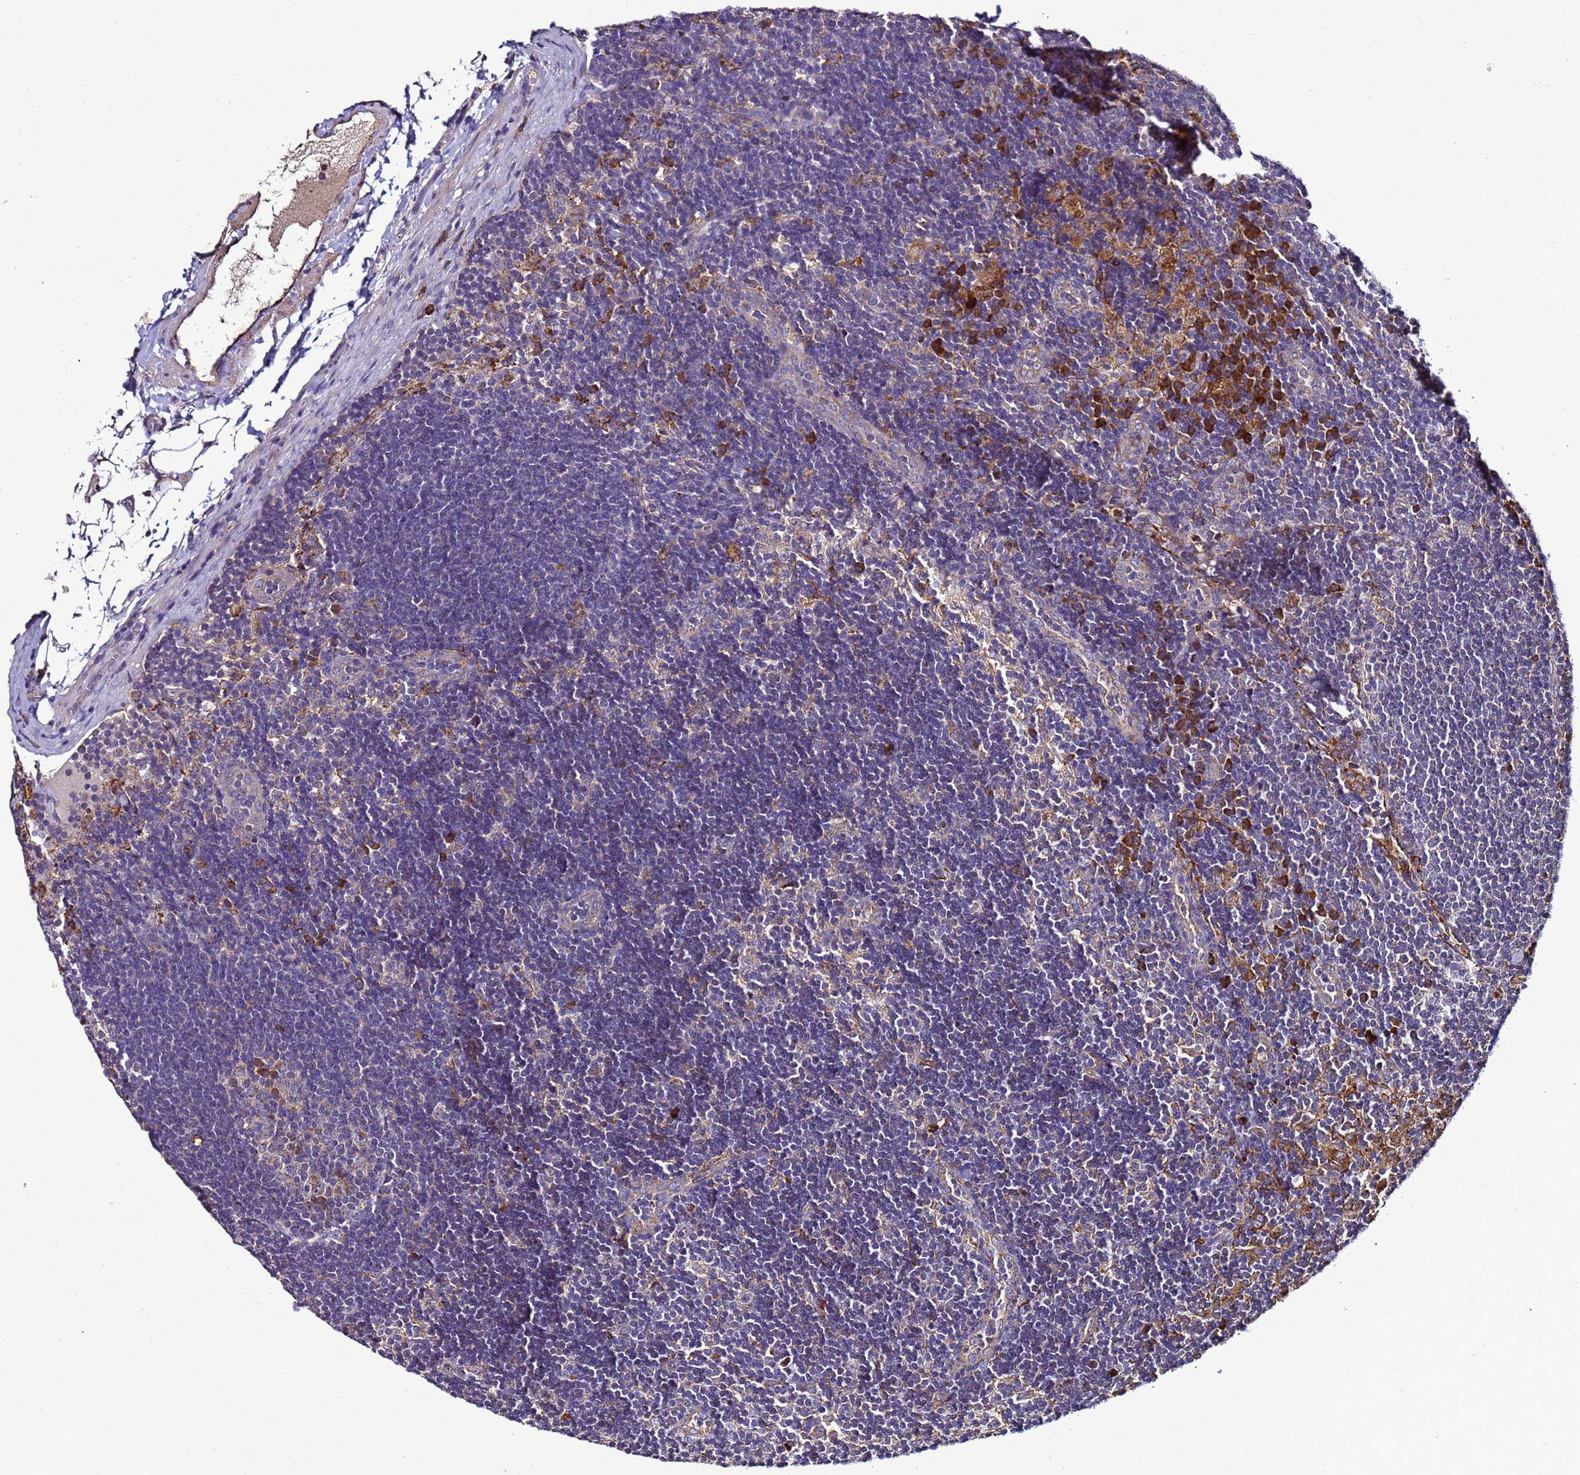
{"staining": {"intensity": "moderate", "quantity": "<25%", "location": "cytoplasmic/membranous"}, "tissue": "lymph node", "cell_type": "Germinal center cells", "image_type": "normal", "snomed": [{"axis": "morphology", "description": "Normal tissue, NOS"}, {"axis": "topography", "description": "Lymph node"}], "caption": "A high-resolution image shows IHC staining of normal lymph node, which reveals moderate cytoplasmic/membranous positivity in about <25% of germinal center cells.", "gene": "ANTKMT", "patient": {"sex": "male", "age": 24}}